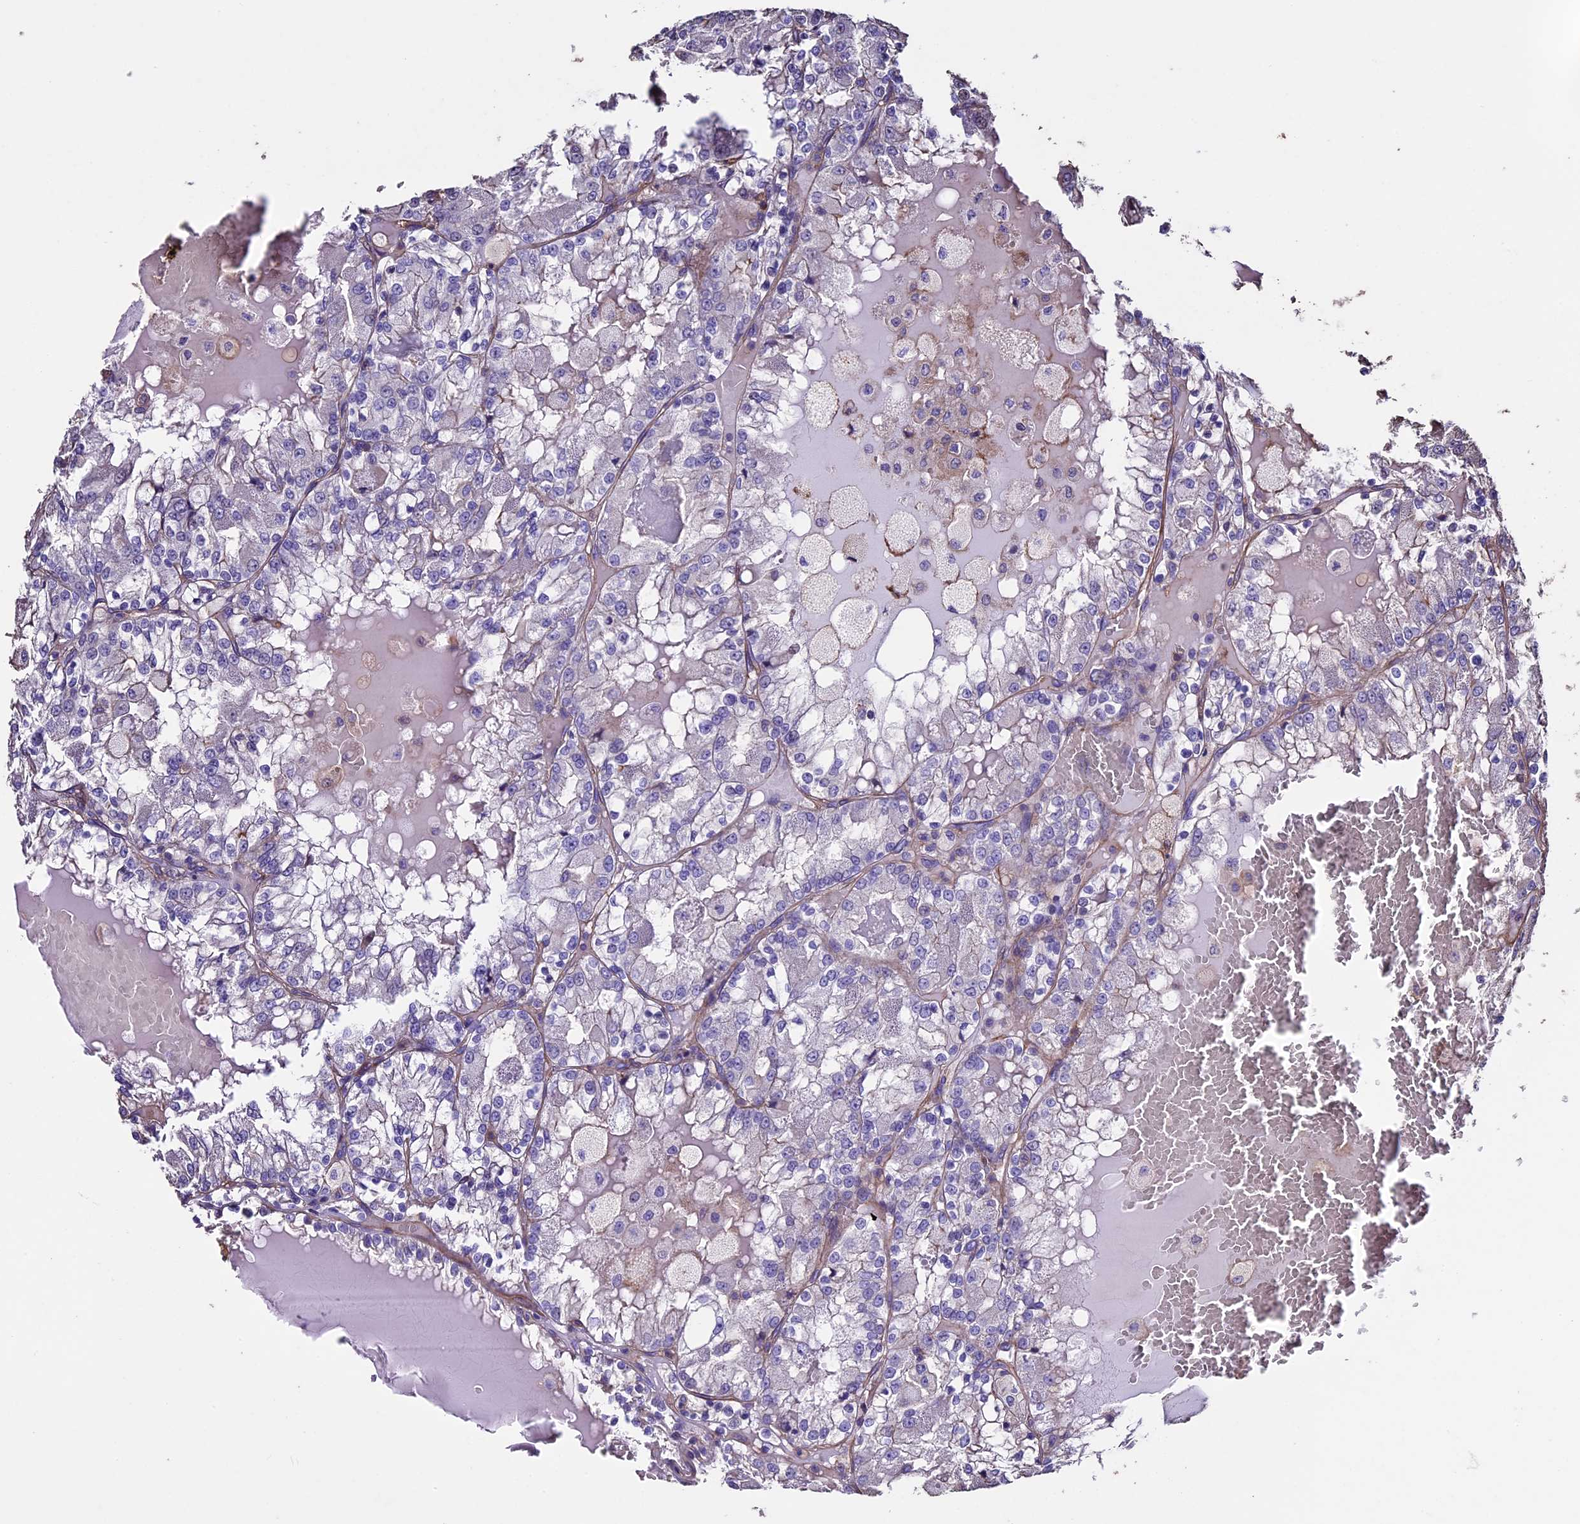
{"staining": {"intensity": "negative", "quantity": "none", "location": "none"}, "tissue": "renal cancer", "cell_type": "Tumor cells", "image_type": "cancer", "snomed": [{"axis": "morphology", "description": "Adenocarcinoma, NOS"}, {"axis": "topography", "description": "Kidney"}], "caption": "Adenocarcinoma (renal) stained for a protein using IHC shows no expression tumor cells.", "gene": "USB1", "patient": {"sex": "female", "age": 56}}